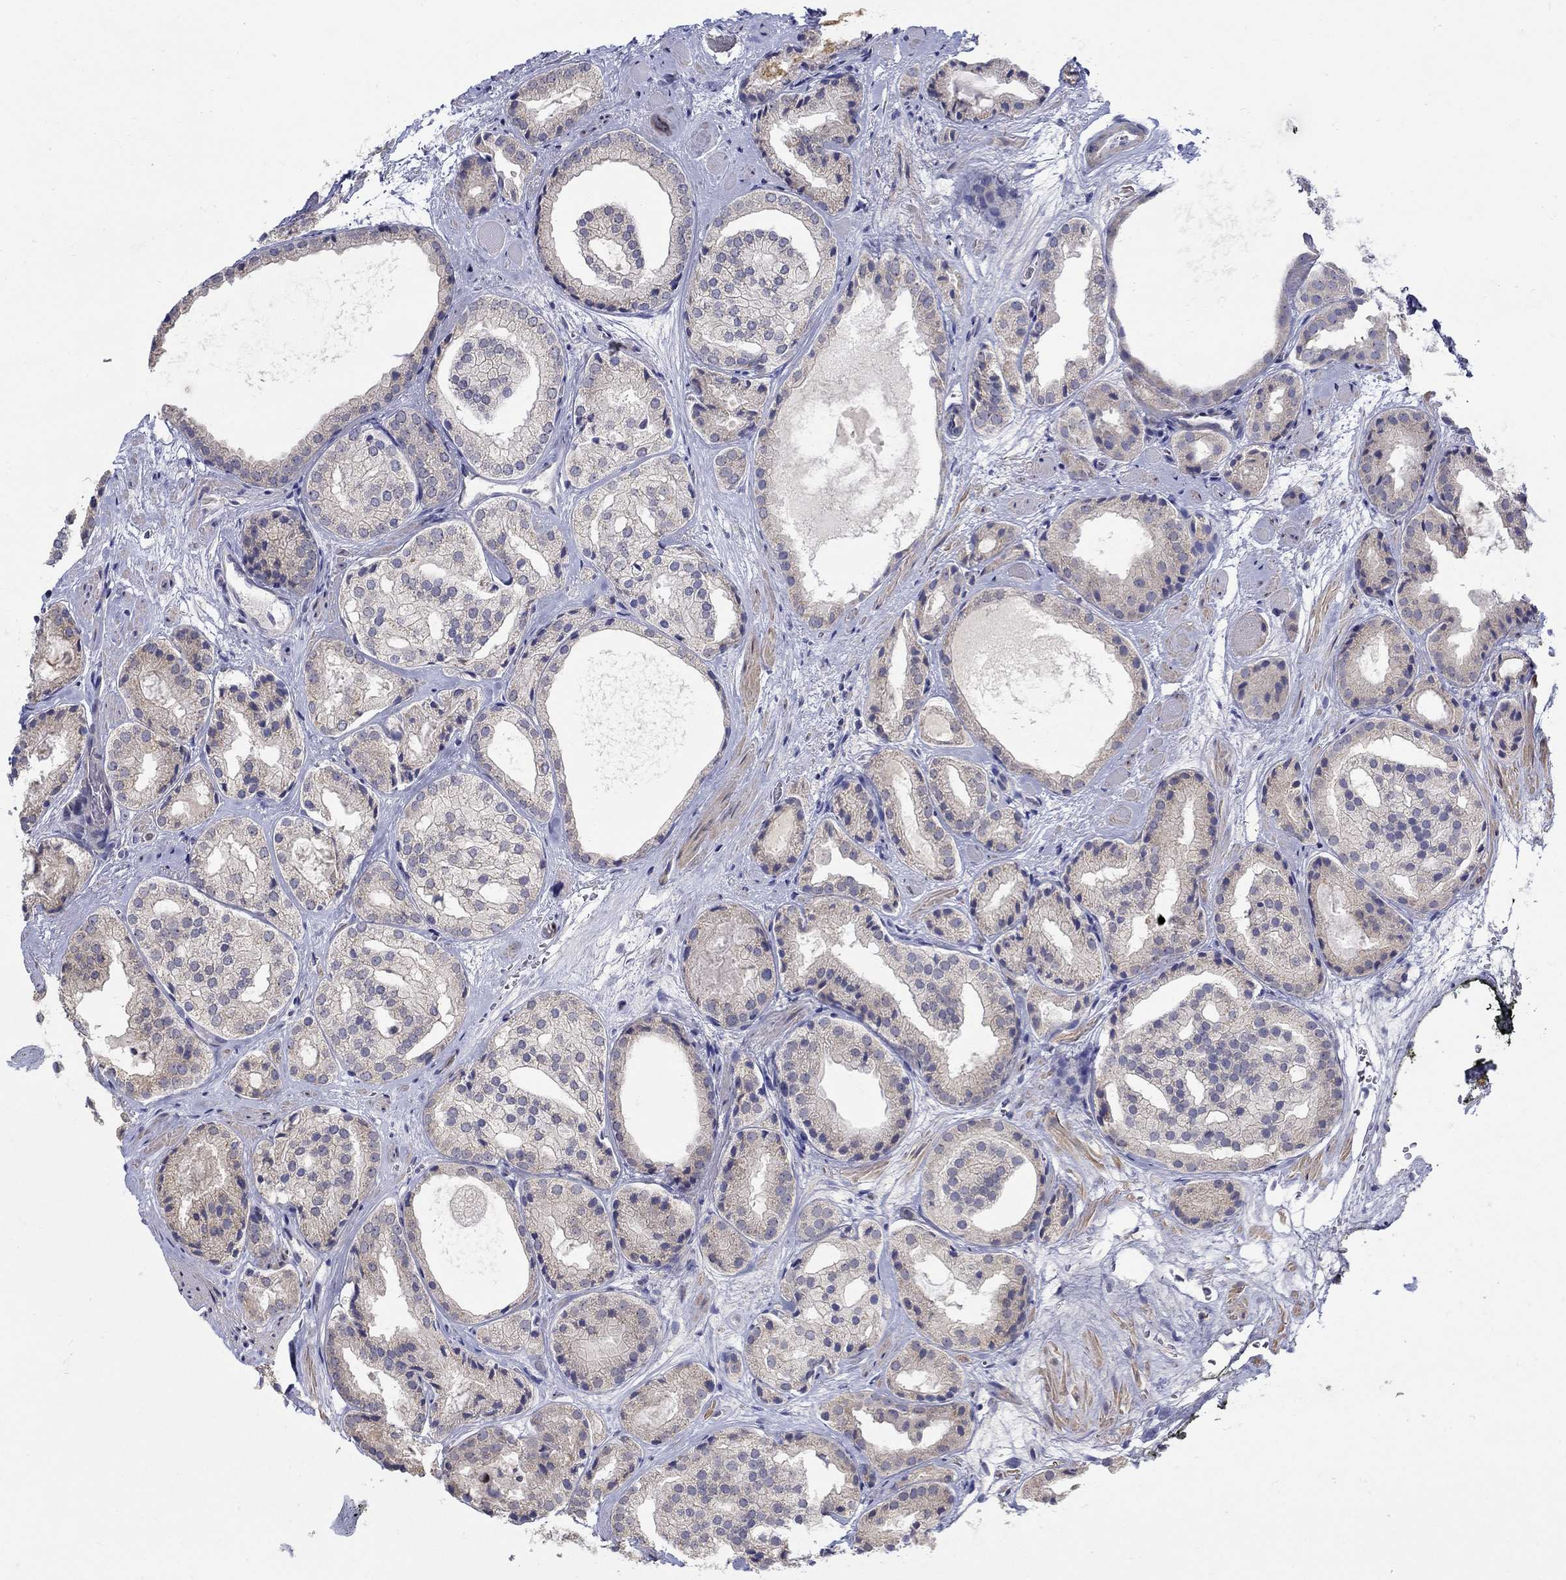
{"staining": {"intensity": "weak", "quantity": "<25%", "location": "cytoplasmic/membranous"}, "tissue": "prostate cancer", "cell_type": "Tumor cells", "image_type": "cancer", "snomed": [{"axis": "morphology", "description": "Adenocarcinoma, Low grade"}, {"axis": "topography", "description": "Prostate"}], "caption": "IHC image of neoplastic tissue: low-grade adenocarcinoma (prostate) stained with DAB demonstrates no significant protein expression in tumor cells.", "gene": "ABCA4", "patient": {"sex": "male", "age": 69}}